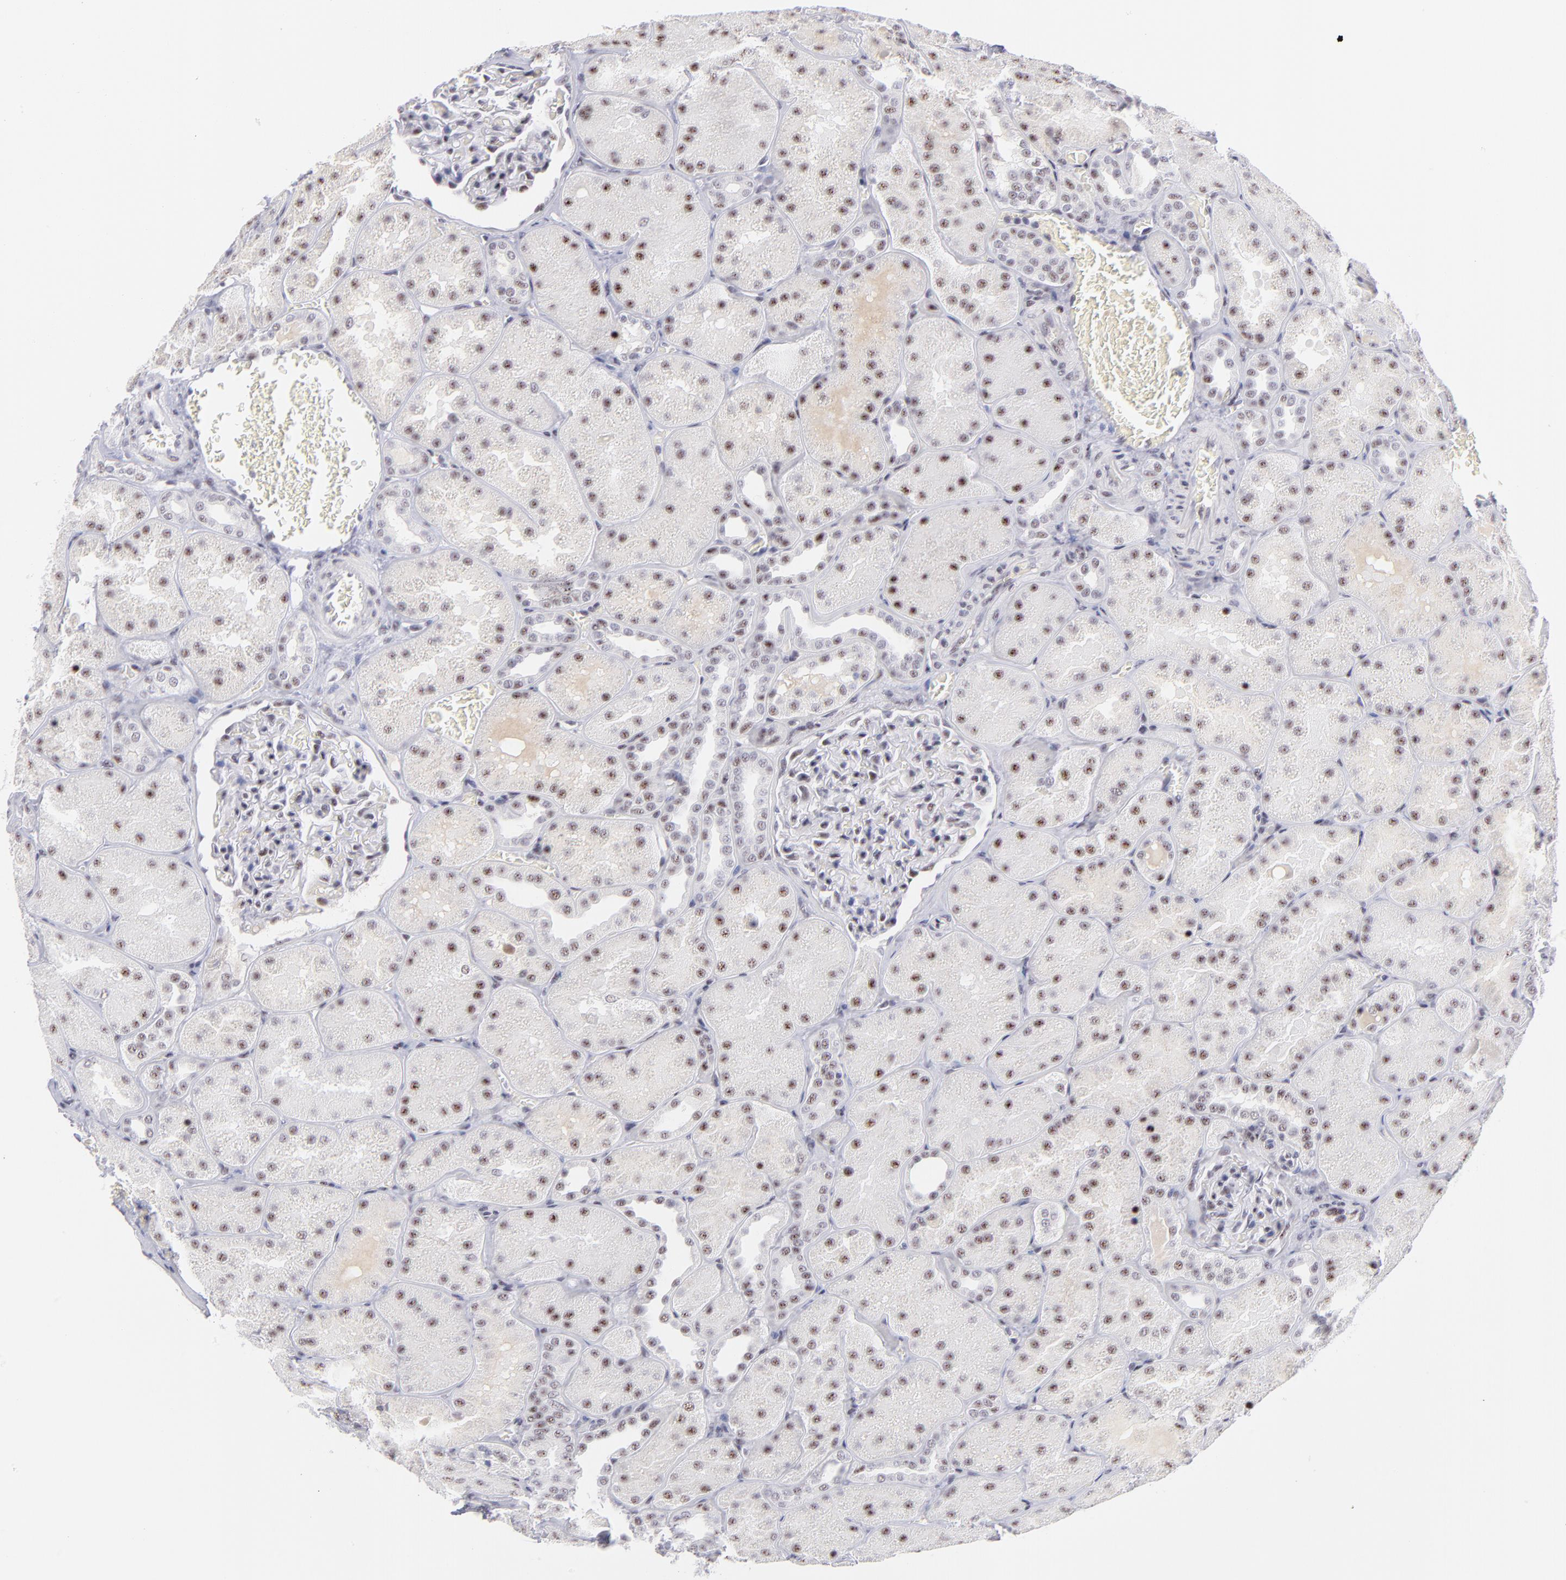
{"staining": {"intensity": "moderate", "quantity": "<25%", "location": "nuclear"}, "tissue": "kidney", "cell_type": "Cells in glomeruli", "image_type": "normal", "snomed": [{"axis": "morphology", "description": "Normal tissue, NOS"}, {"axis": "topography", "description": "Kidney"}], "caption": "The image demonstrates staining of benign kidney, revealing moderate nuclear protein positivity (brown color) within cells in glomeruli.", "gene": "CDC25C", "patient": {"sex": "male", "age": 28}}